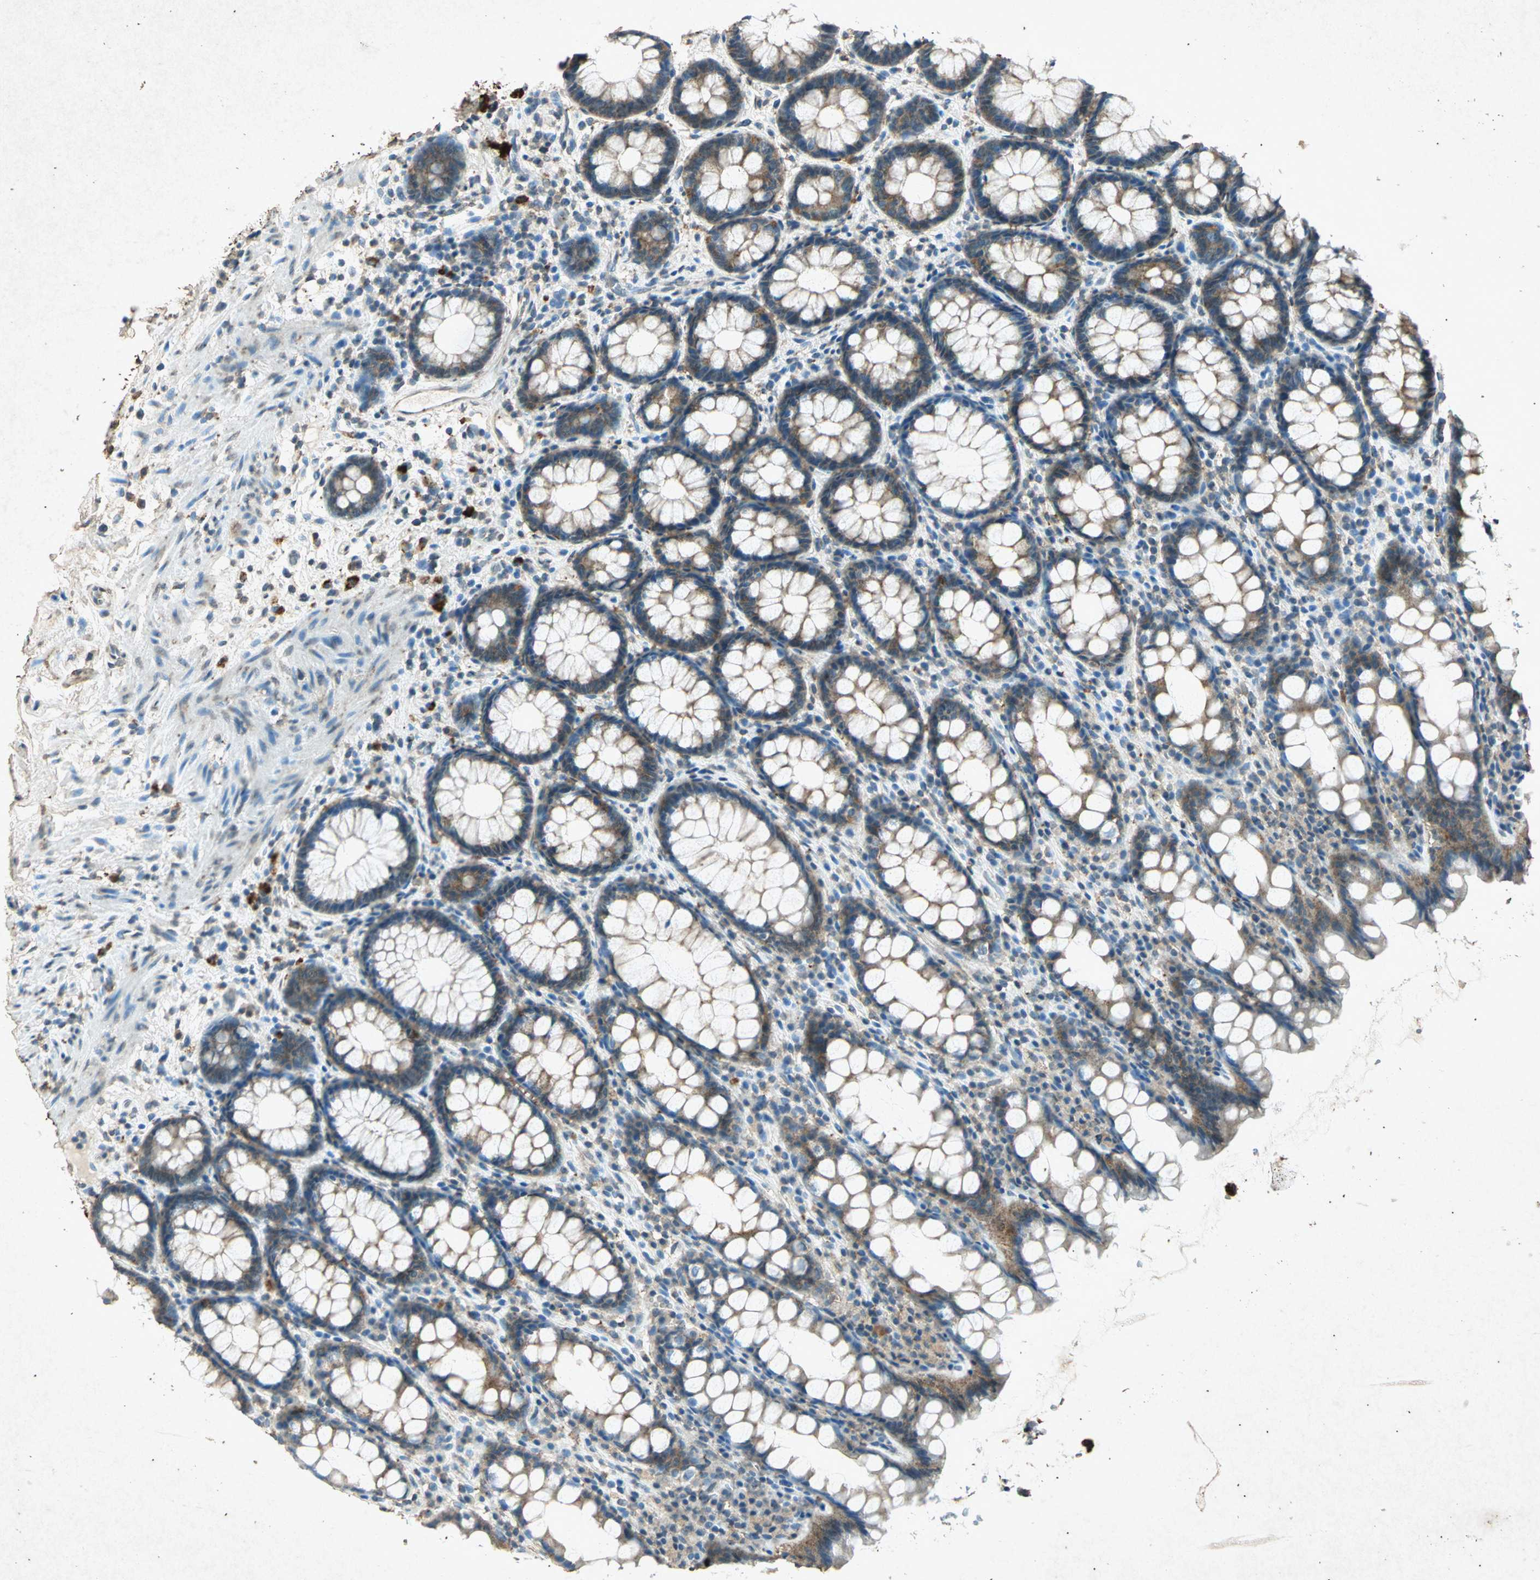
{"staining": {"intensity": "weak", "quantity": "<25%", "location": "cytoplasmic/membranous"}, "tissue": "rectum", "cell_type": "Glandular cells", "image_type": "normal", "snomed": [{"axis": "morphology", "description": "Normal tissue, NOS"}, {"axis": "topography", "description": "Rectum"}], "caption": "Immunohistochemistry (IHC) photomicrograph of normal rectum: human rectum stained with DAB shows no significant protein positivity in glandular cells.", "gene": "PSEN1", "patient": {"sex": "male", "age": 92}}